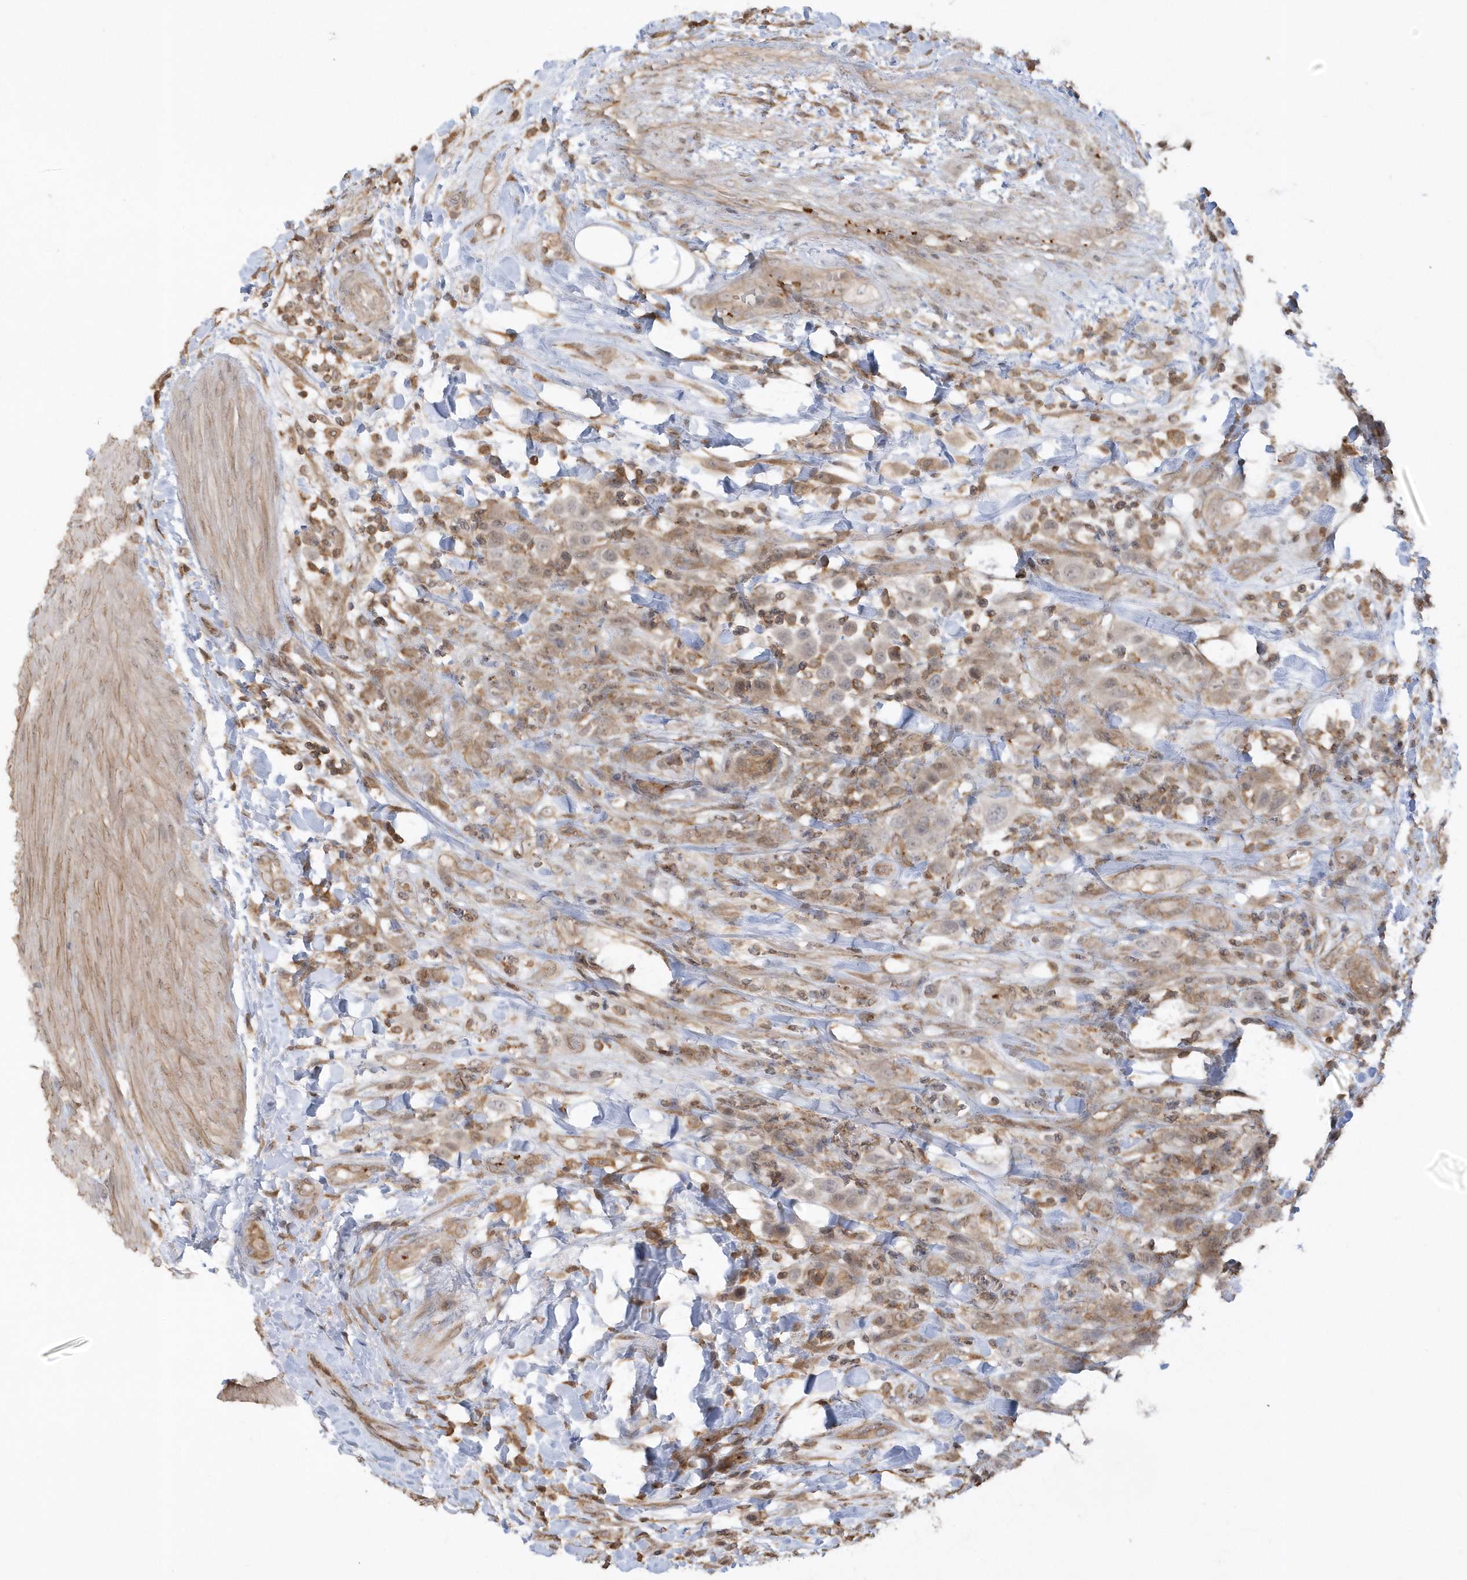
{"staining": {"intensity": "weak", "quantity": "<25%", "location": "cytoplasmic/membranous"}, "tissue": "urothelial cancer", "cell_type": "Tumor cells", "image_type": "cancer", "snomed": [{"axis": "morphology", "description": "Urothelial carcinoma, High grade"}, {"axis": "topography", "description": "Urinary bladder"}], "caption": "Human urothelial carcinoma (high-grade) stained for a protein using IHC demonstrates no expression in tumor cells.", "gene": "BSN", "patient": {"sex": "male", "age": 50}}